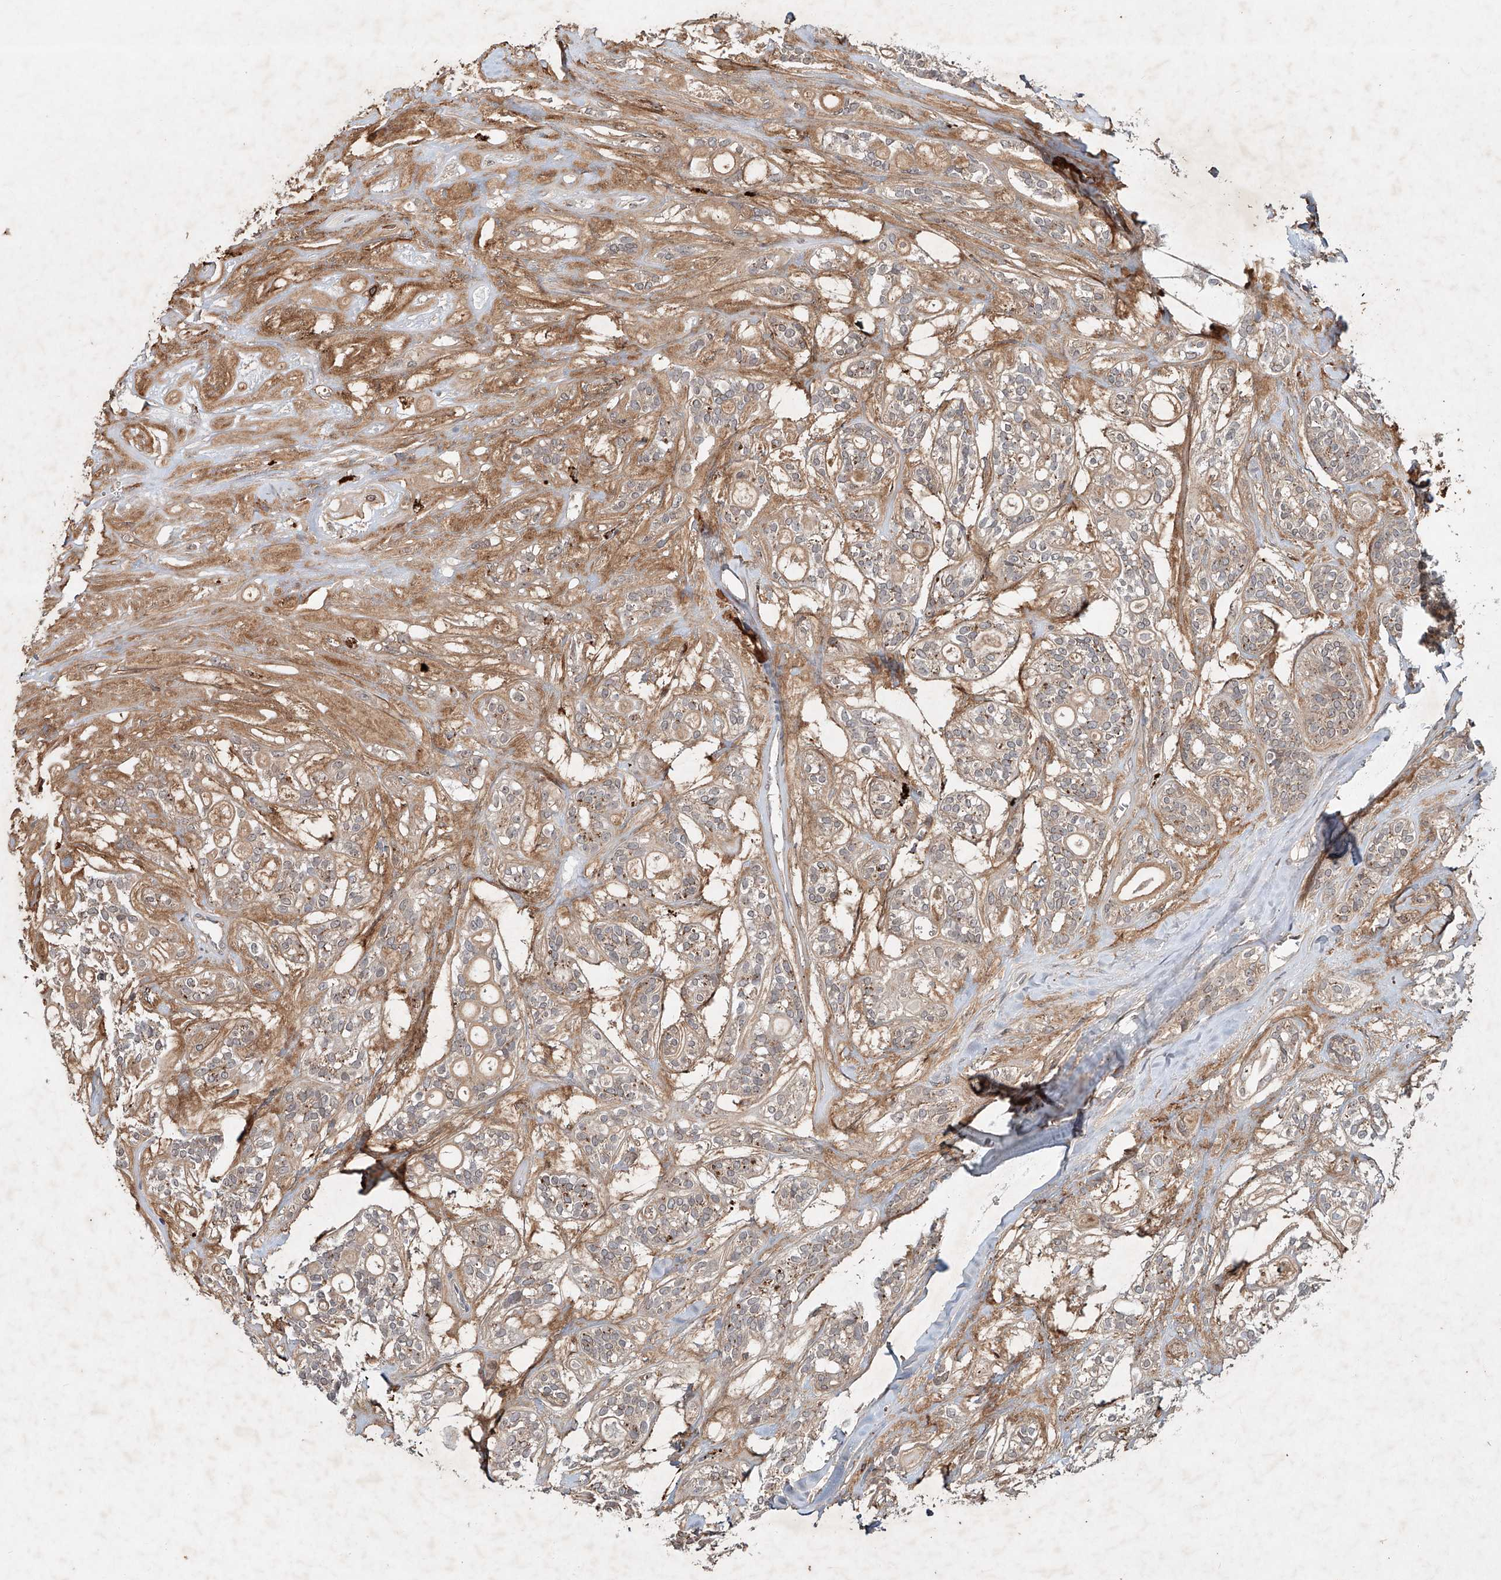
{"staining": {"intensity": "weak", "quantity": ">75%", "location": "cytoplasmic/membranous"}, "tissue": "head and neck cancer", "cell_type": "Tumor cells", "image_type": "cancer", "snomed": [{"axis": "morphology", "description": "Adenocarcinoma, NOS"}, {"axis": "topography", "description": "Head-Neck"}], "caption": "Protein expression analysis of human adenocarcinoma (head and neck) reveals weak cytoplasmic/membranous positivity in about >75% of tumor cells. (DAB IHC with brightfield microscopy, high magnification).", "gene": "IER5", "patient": {"sex": "male", "age": 66}}